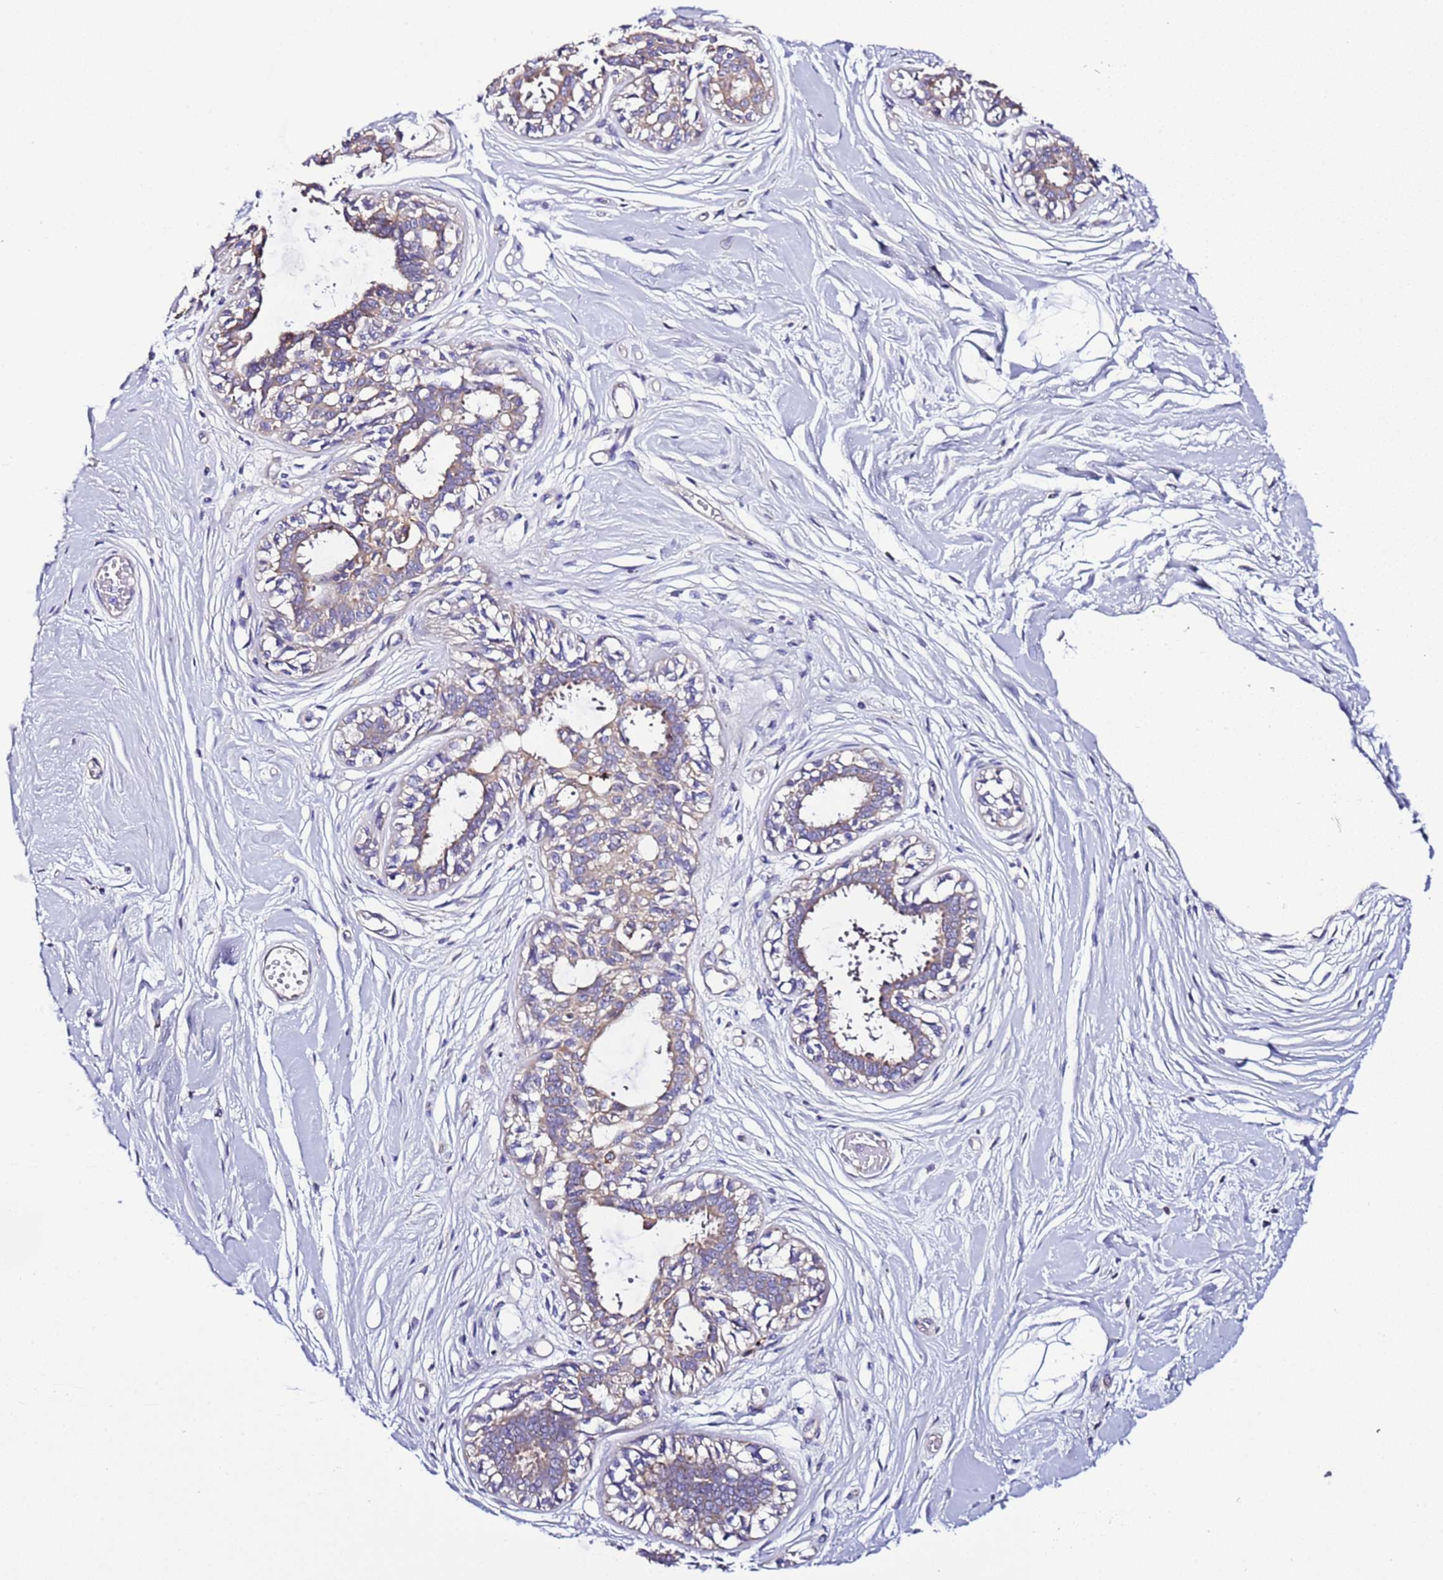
{"staining": {"intensity": "negative", "quantity": "none", "location": "none"}, "tissue": "breast", "cell_type": "Adipocytes", "image_type": "normal", "snomed": [{"axis": "morphology", "description": "Normal tissue, NOS"}, {"axis": "topography", "description": "Breast"}], "caption": "Immunohistochemistry of normal breast displays no staining in adipocytes.", "gene": "SPCS1", "patient": {"sex": "female", "age": 45}}